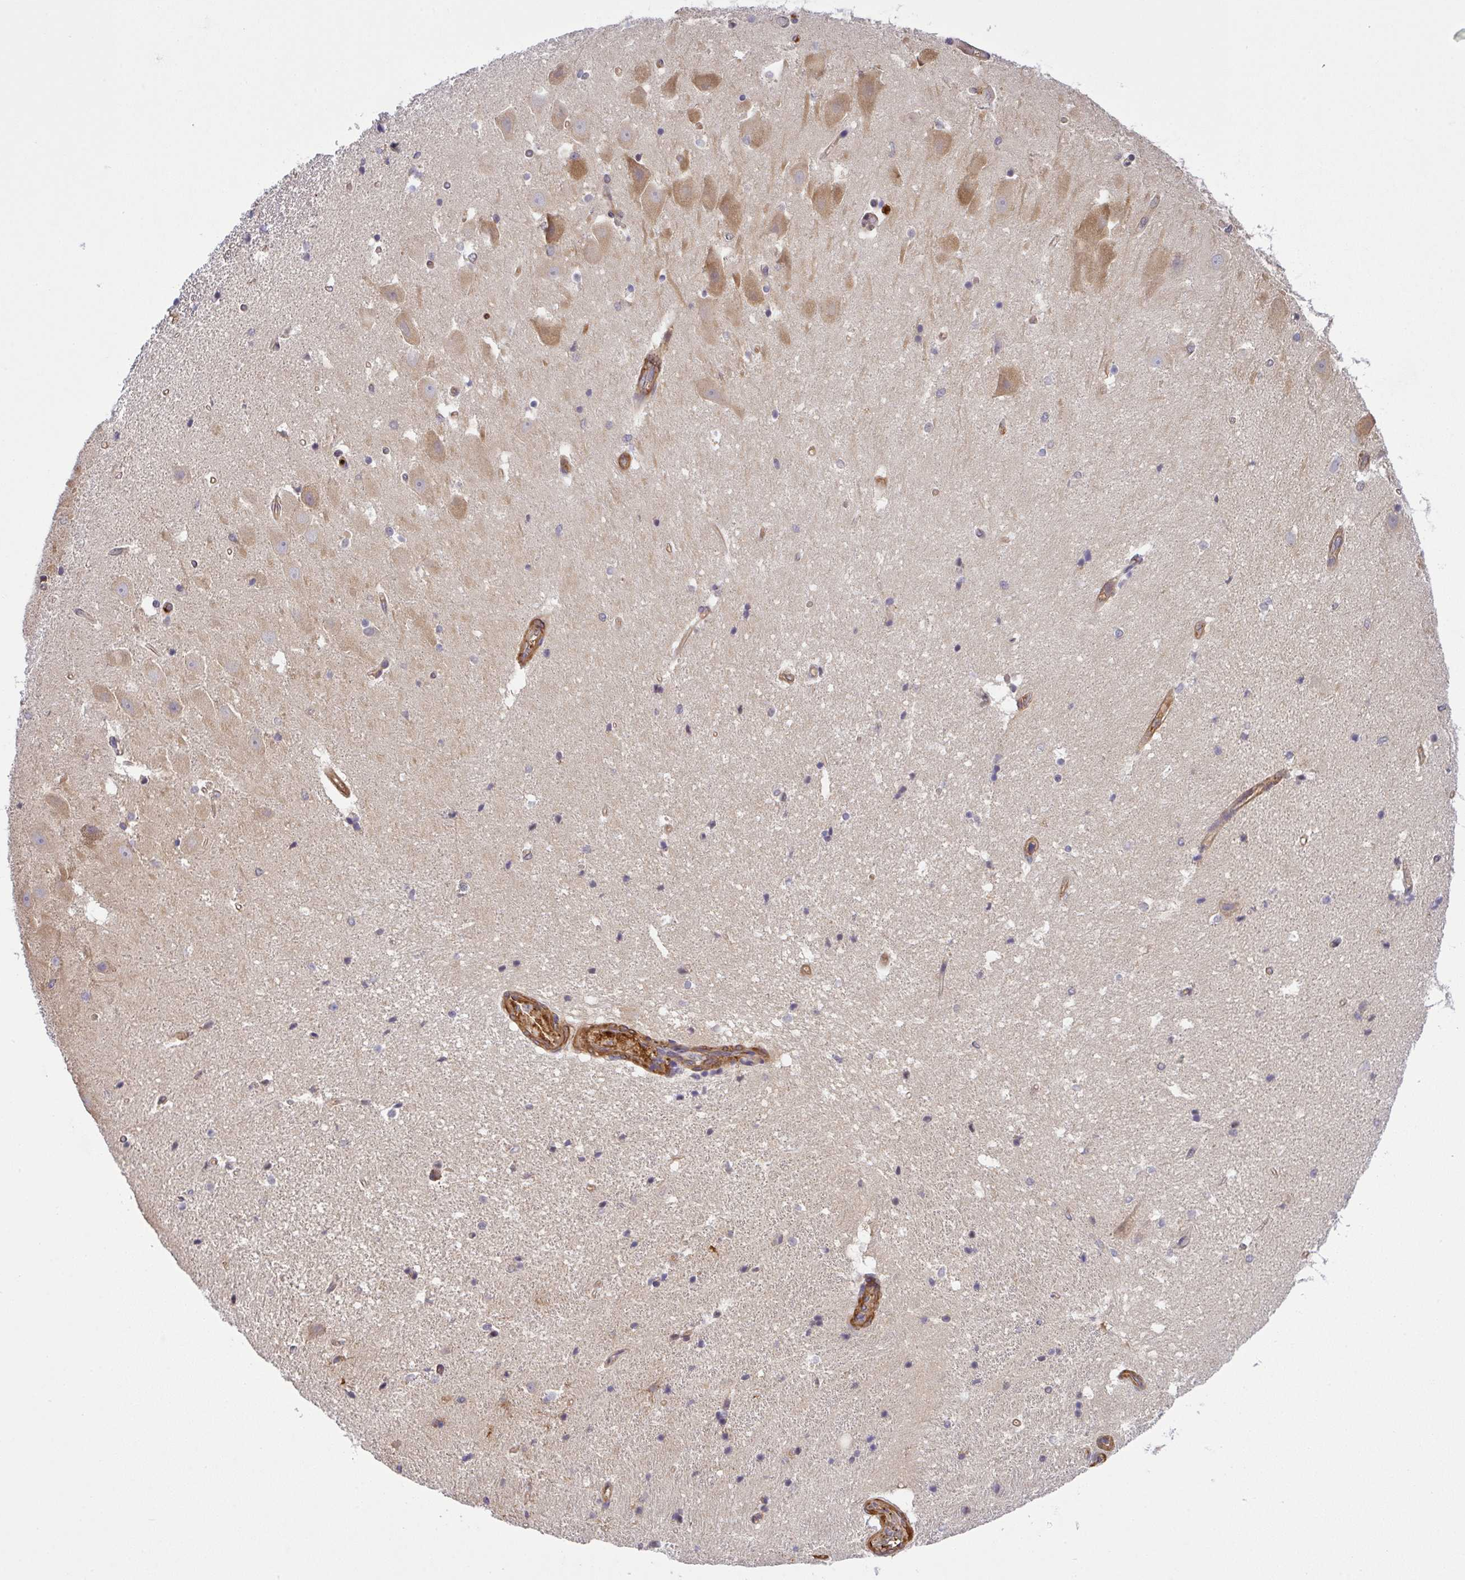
{"staining": {"intensity": "negative", "quantity": "none", "location": "none"}, "tissue": "hippocampus", "cell_type": "Glial cells", "image_type": "normal", "snomed": [{"axis": "morphology", "description": "Normal tissue, NOS"}, {"axis": "topography", "description": "Hippocampus"}], "caption": "This histopathology image is of normal hippocampus stained with immunohistochemistry (IHC) to label a protein in brown with the nuclei are counter-stained blue. There is no positivity in glial cells. The staining is performed using DAB (3,3'-diaminobenzidine) brown chromogen with nuclei counter-stained in using hematoxylin.", "gene": "TMEM229A", "patient": {"sex": "male", "age": 63}}